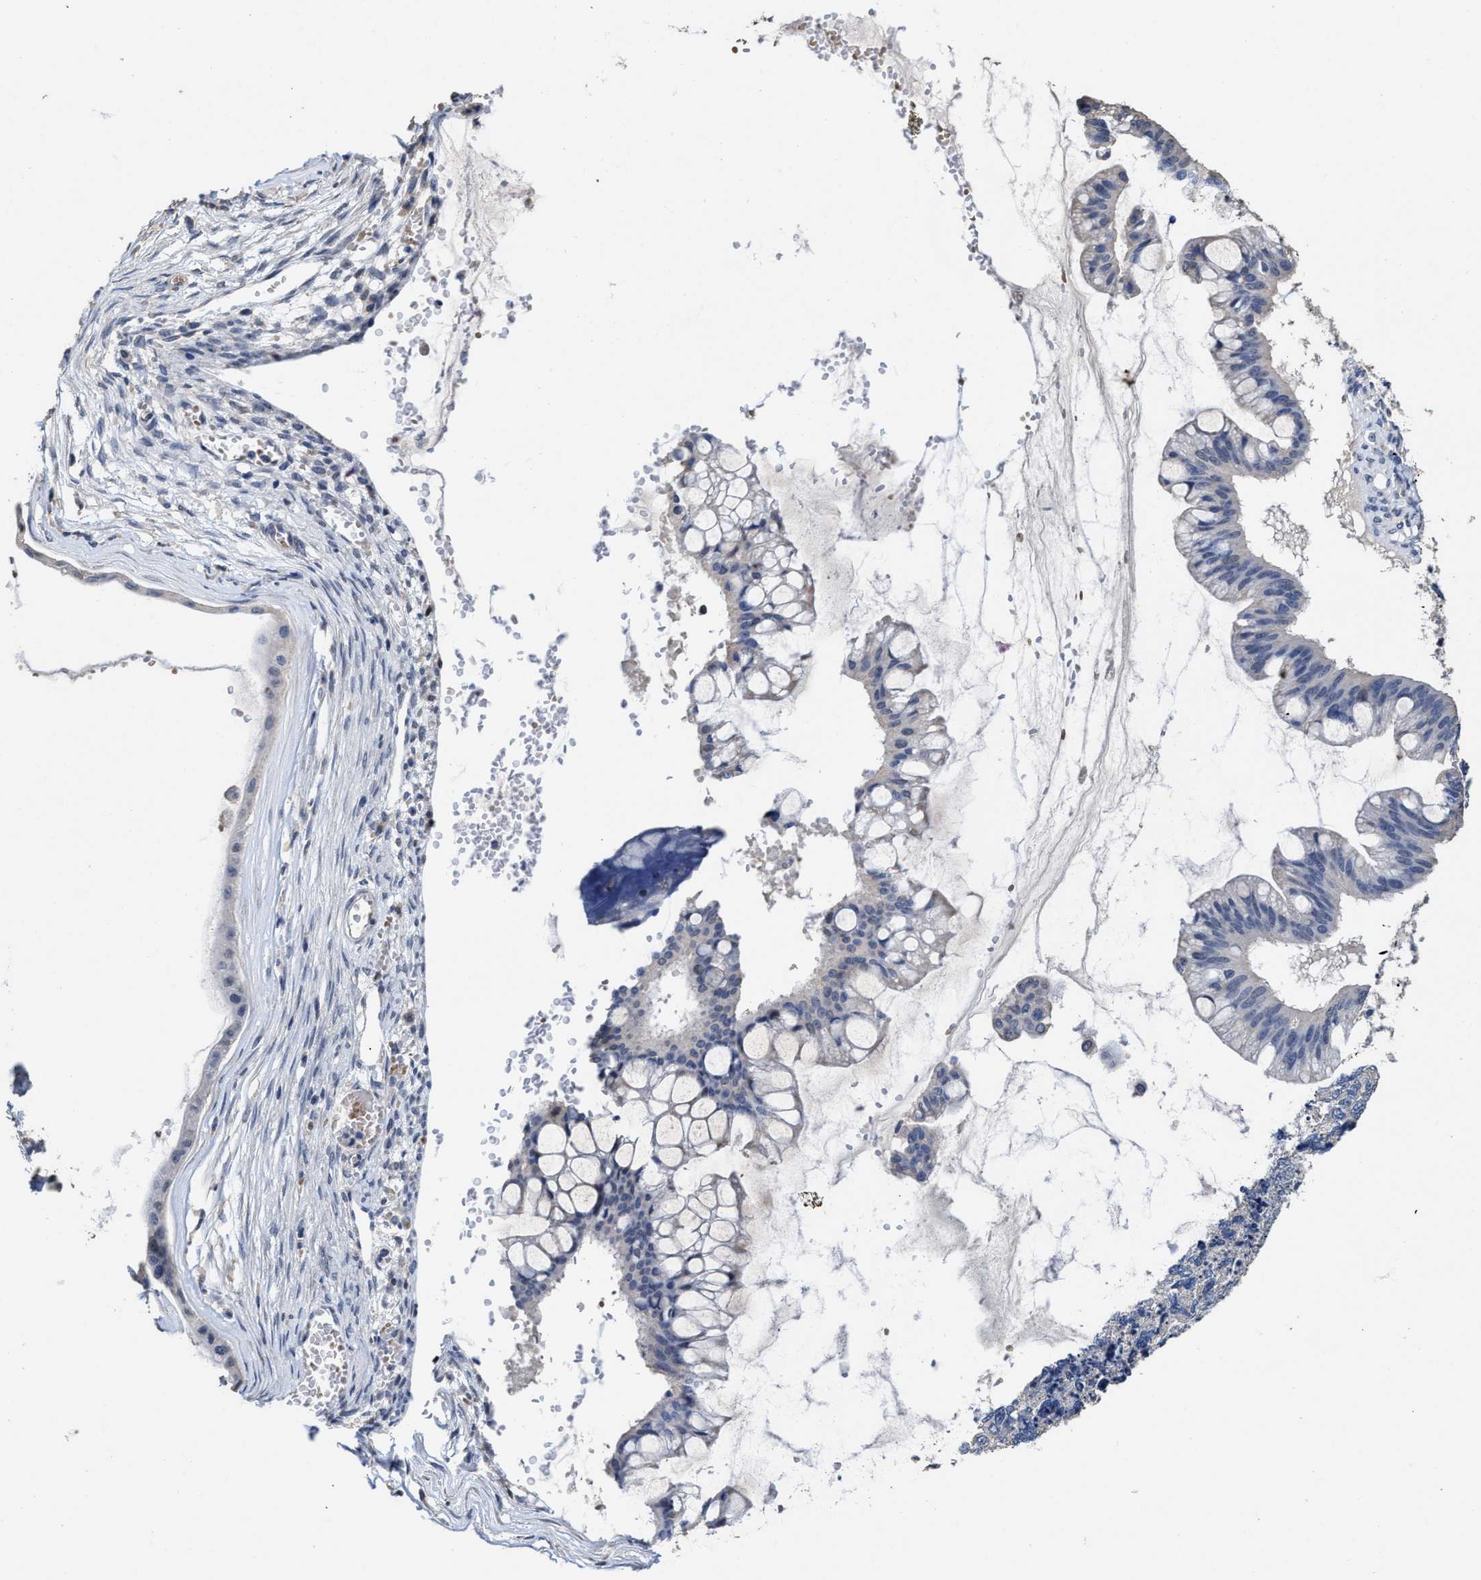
{"staining": {"intensity": "negative", "quantity": "none", "location": "none"}, "tissue": "ovarian cancer", "cell_type": "Tumor cells", "image_type": "cancer", "snomed": [{"axis": "morphology", "description": "Cystadenocarcinoma, mucinous, NOS"}, {"axis": "topography", "description": "Ovary"}], "caption": "This micrograph is of ovarian mucinous cystadenocarcinoma stained with immunohistochemistry to label a protein in brown with the nuclei are counter-stained blue. There is no positivity in tumor cells.", "gene": "ZFAT", "patient": {"sex": "female", "age": 73}}